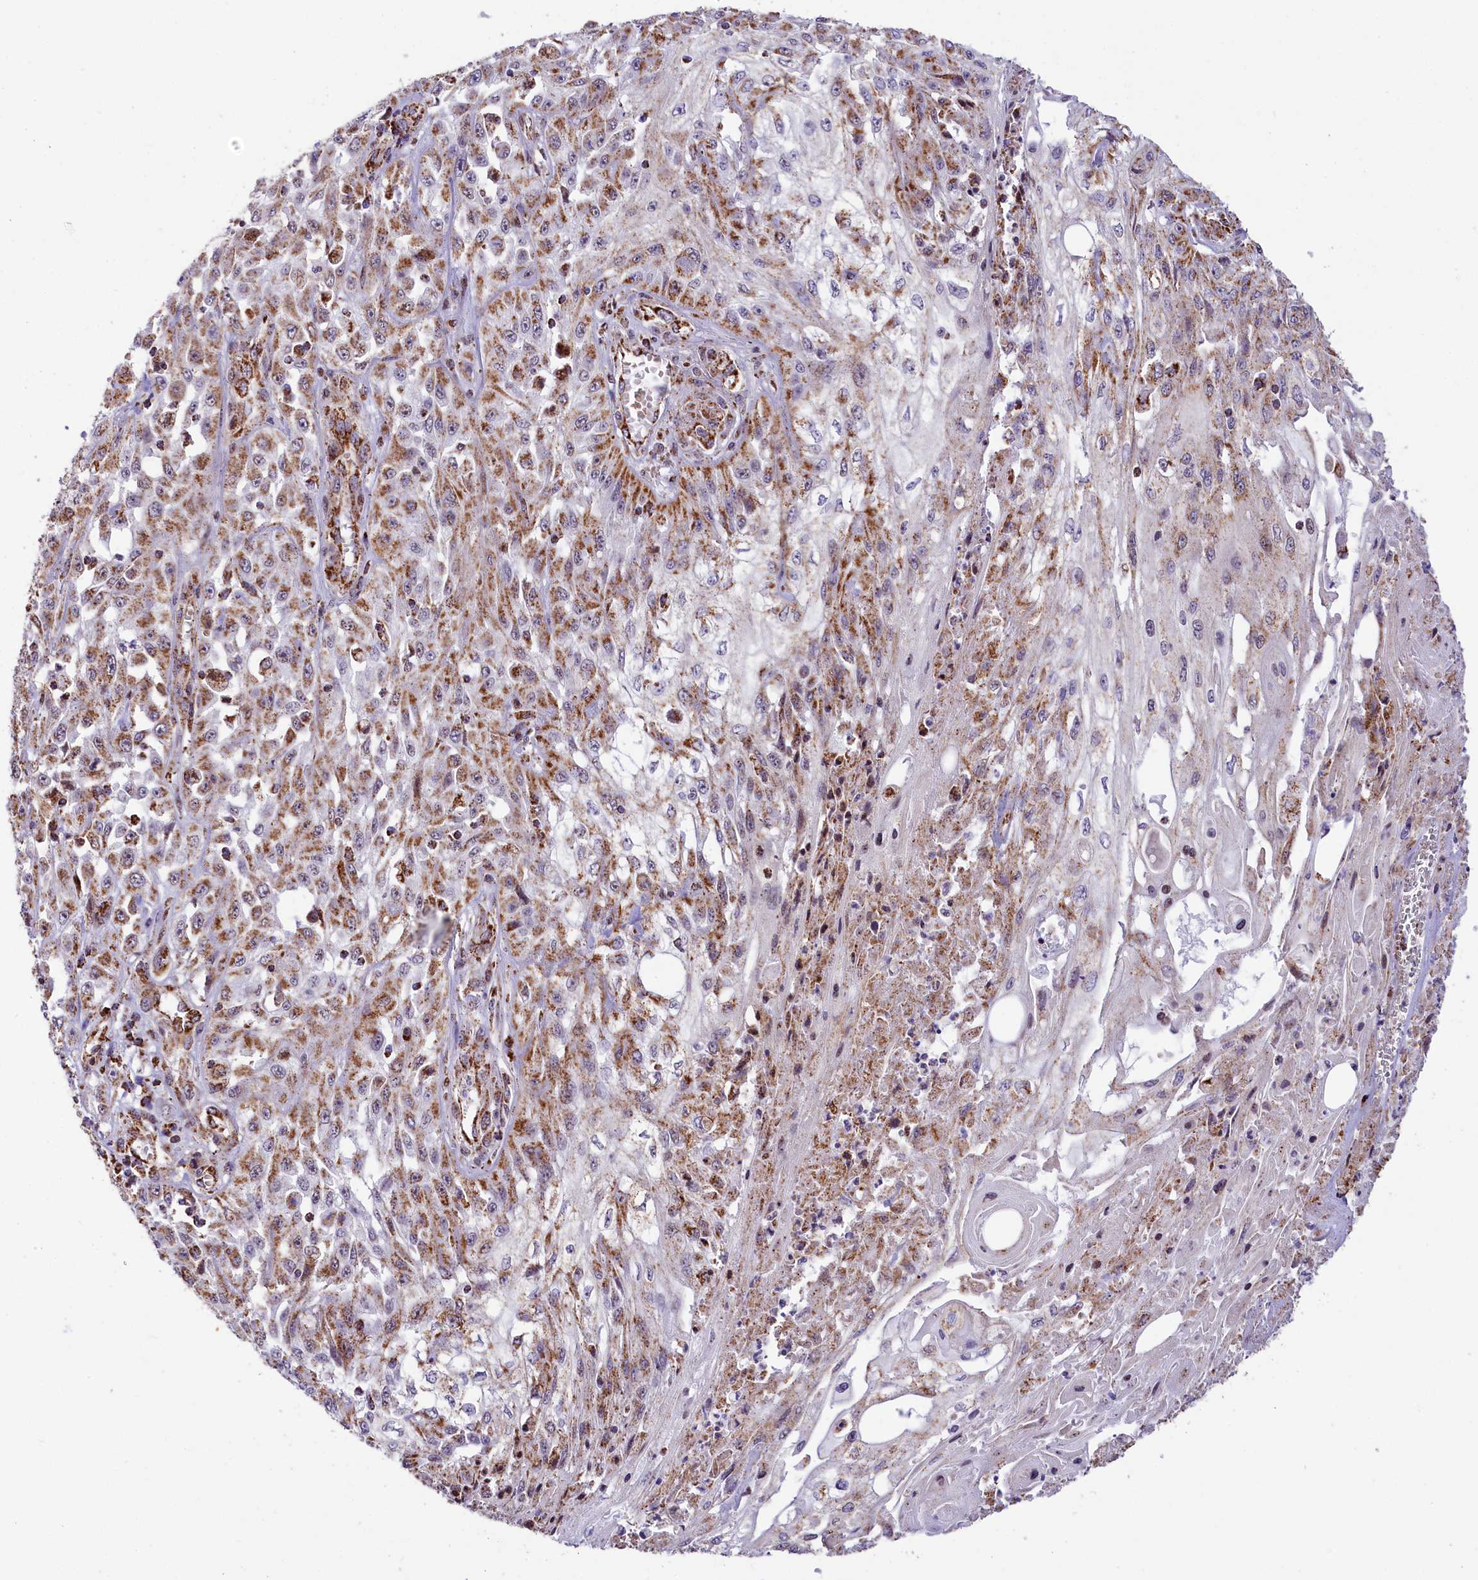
{"staining": {"intensity": "moderate", "quantity": ">75%", "location": "cytoplasmic/membranous"}, "tissue": "skin cancer", "cell_type": "Tumor cells", "image_type": "cancer", "snomed": [{"axis": "morphology", "description": "Squamous cell carcinoma, NOS"}, {"axis": "morphology", "description": "Squamous cell carcinoma, metastatic, NOS"}, {"axis": "topography", "description": "Skin"}, {"axis": "topography", "description": "Lymph node"}], "caption": "Skin cancer stained with a brown dye displays moderate cytoplasmic/membranous positive positivity in about >75% of tumor cells.", "gene": "NDUFA8", "patient": {"sex": "male", "age": 75}}